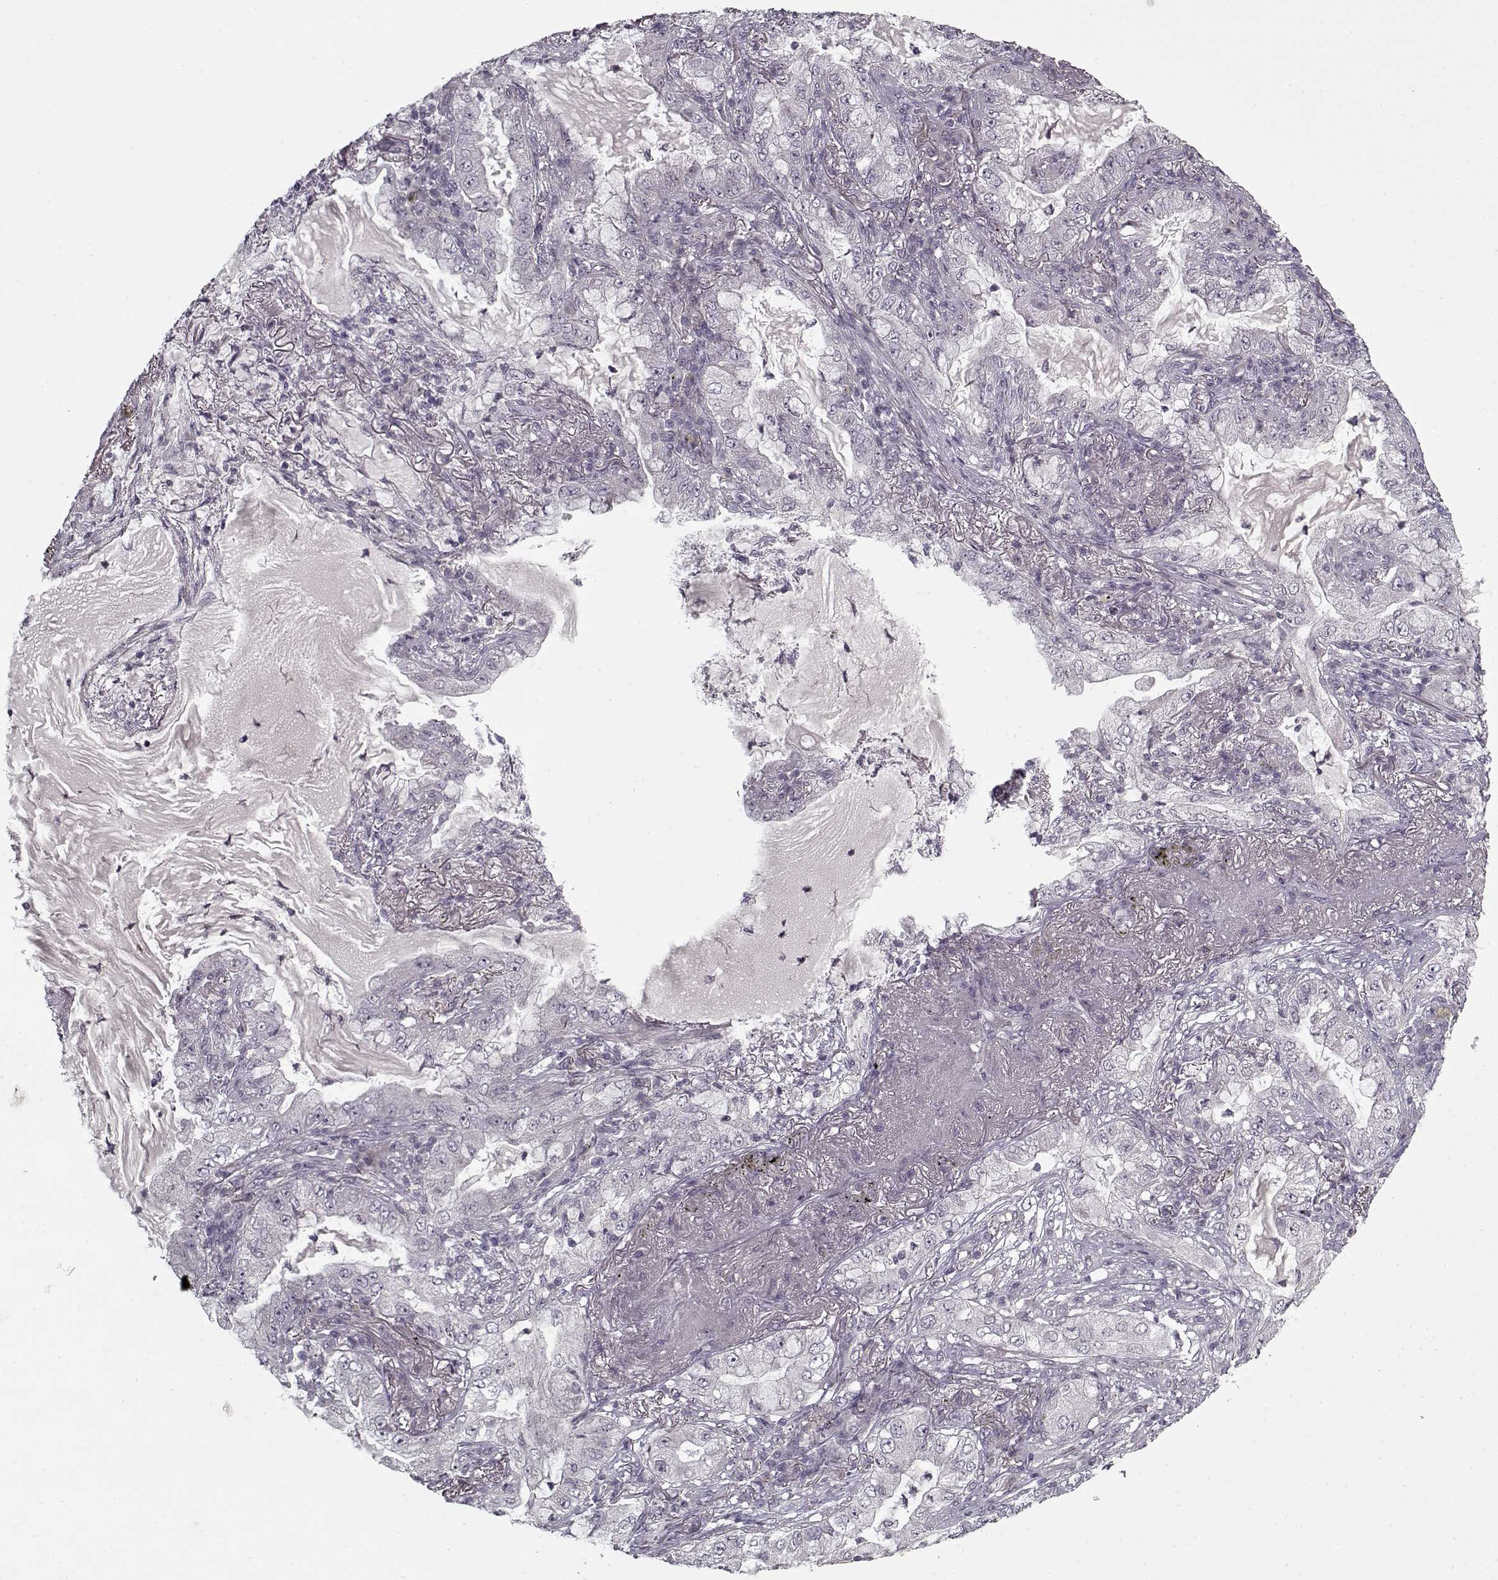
{"staining": {"intensity": "negative", "quantity": "none", "location": "none"}, "tissue": "lung cancer", "cell_type": "Tumor cells", "image_type": "cancer", "snomed": [{"axis": "morphology", "description": "Adenocarcinoma, NOS"}, {"axis": "topography", "description": "Lung"}], "caption": "Lung cancer (adenocarcinoma) was stained to show a protein in brown. There is no significant expression in tumor cells.", "gene": "LAMA2", "patient": {"sex": "female", "age": 73}}